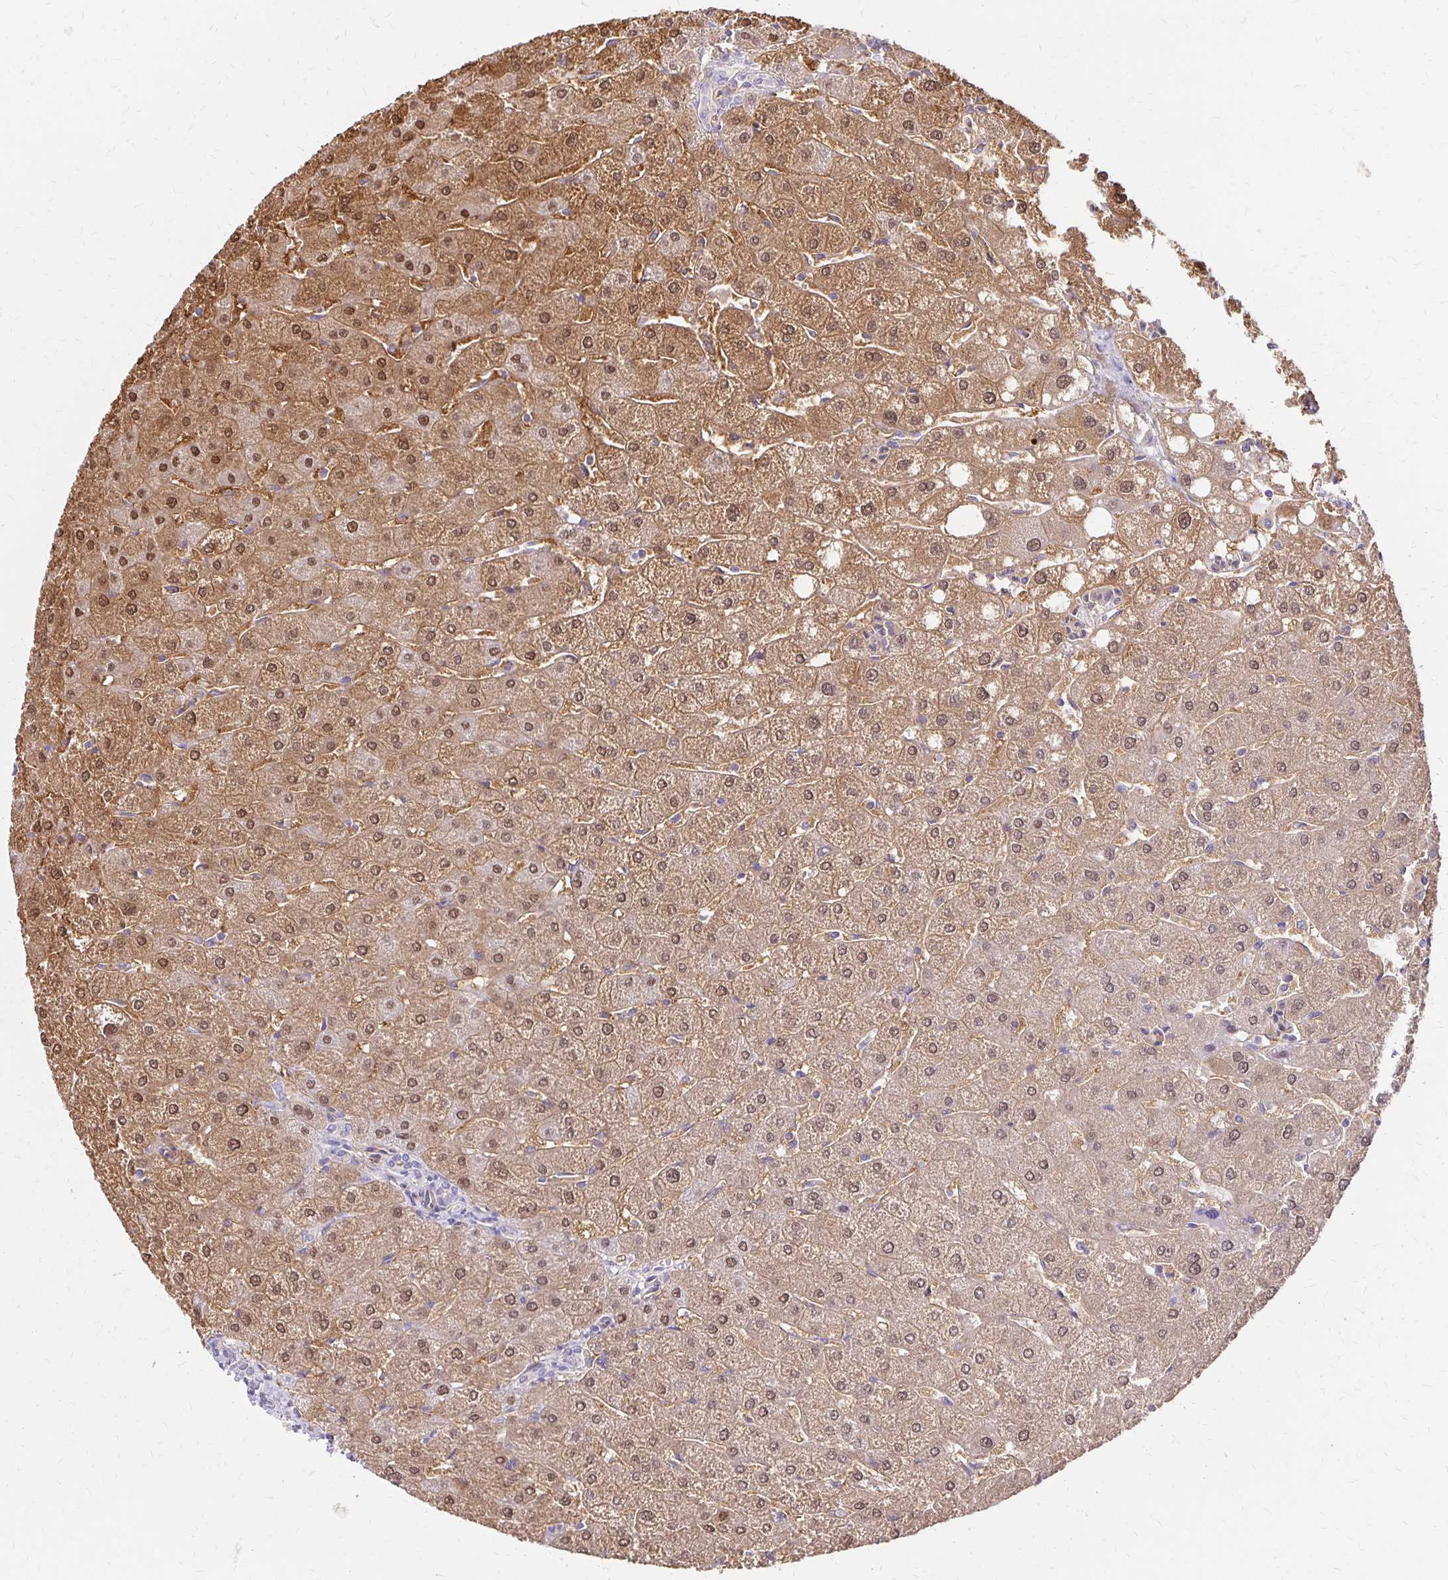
{"staining": {"intensity": "moderate", "quantity": "<25%", "location": "nuclear"}, "tissue": "liver", "cell_type": "Cholangiocytes", "image_type": "normal", "snomed": [{"axis": "morphology", "description": "Normal tissue, NOS"}, {"axis": "topography", "description": "Liver"}], "caption": "Normal liver displays moderate nuclear expression in about <25% of cholangiocytes, visualized by immunohistochemistry. (IHC, brightfield microscopy, high magnification).", "gene": "TTYH1", "patient": {"sex": "male", "age": 67}}